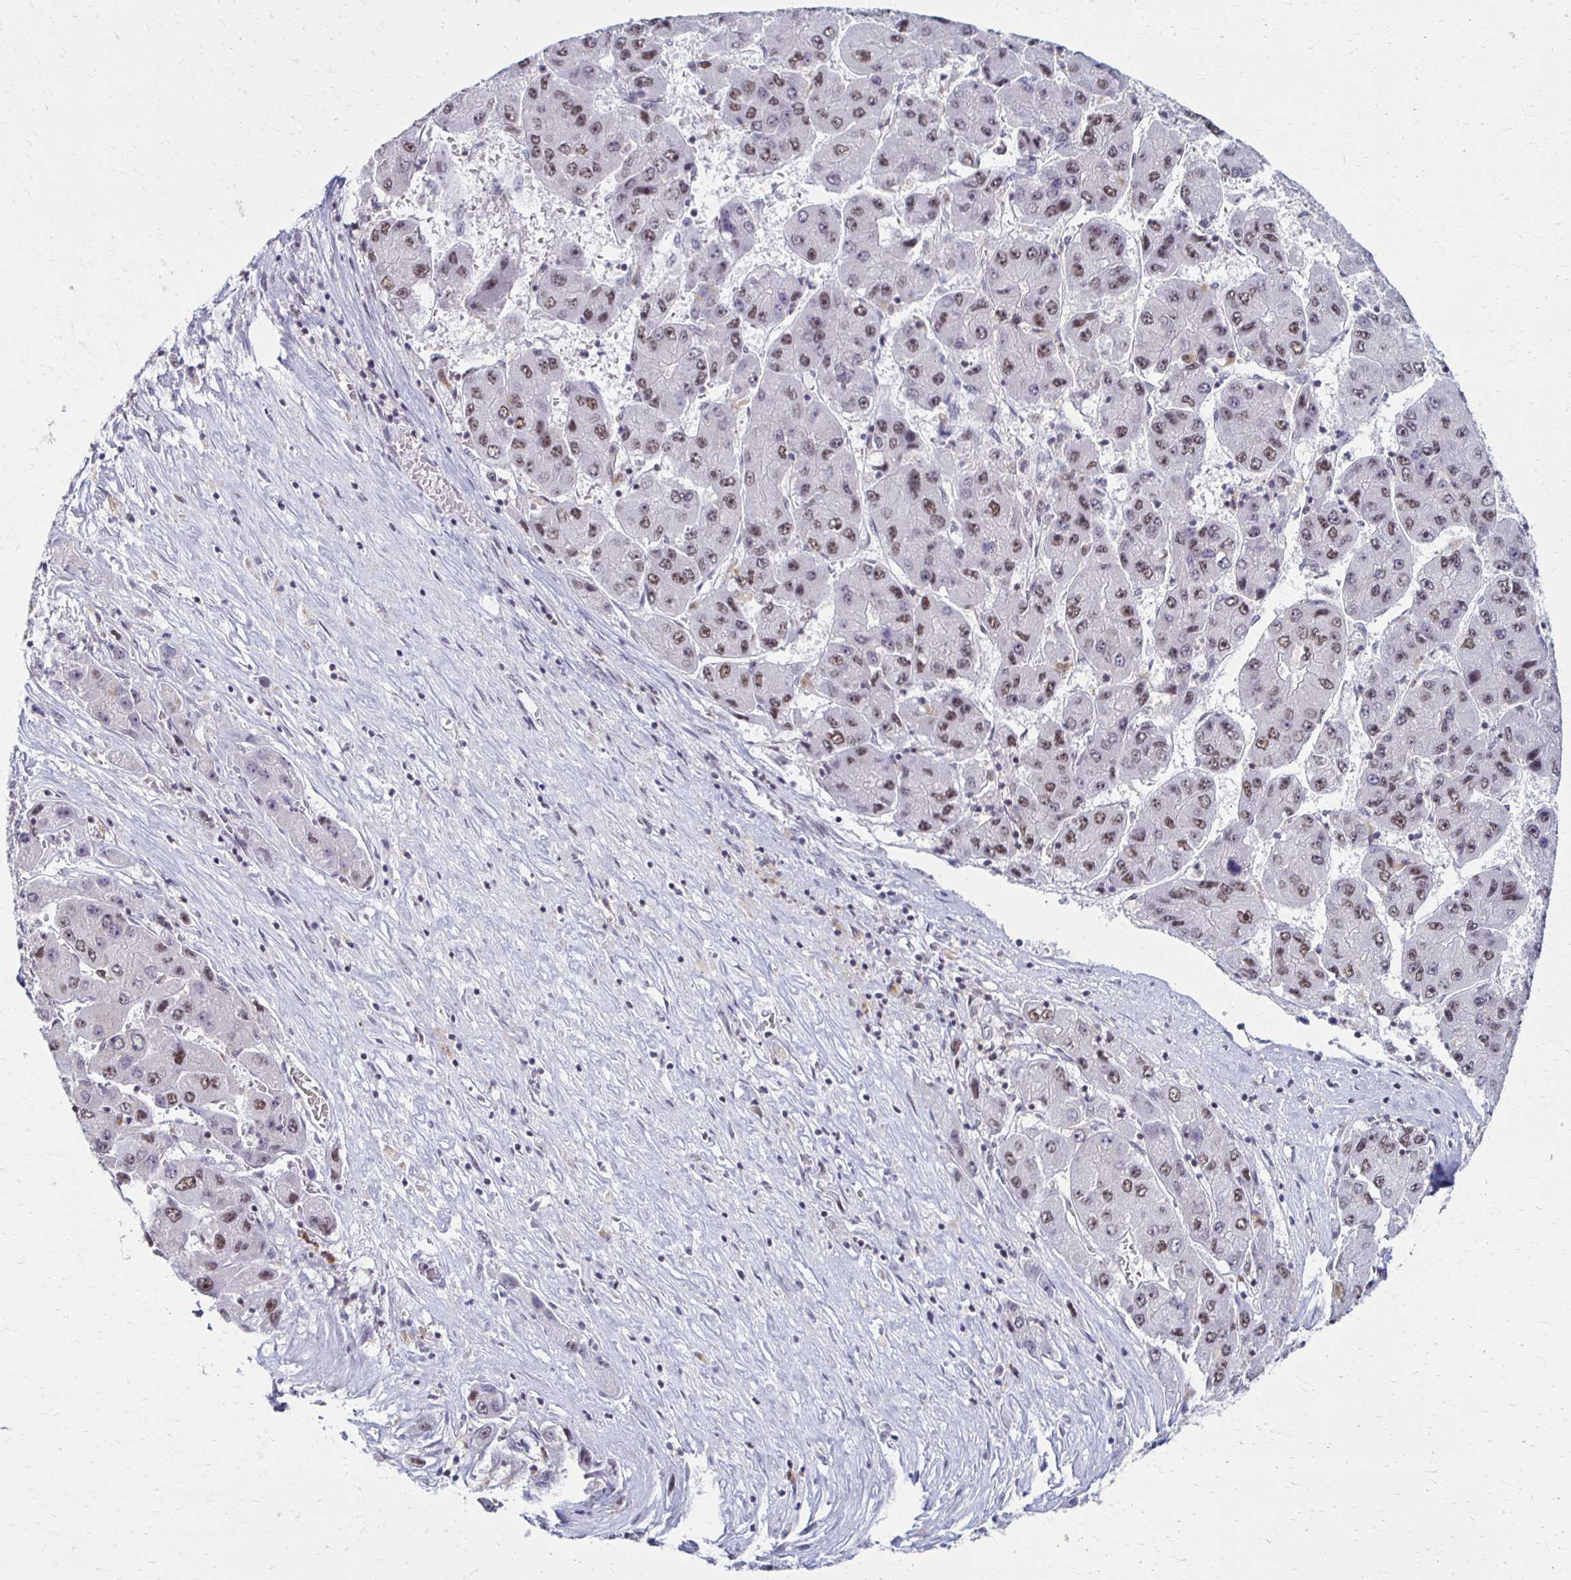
{"staining": {"intensity": "moderate", "quantity": ">75%", "location": "nuclear"}, "tissue": "liver cancer", "cell_type": "Tumor cells", "image_type": "cancer", "snomed": [{"axis": "morphology", "description": "Carcinoma, Hepatocellular, NOS"}, {"axis": "topography", "description": "Liver"}], "caption": "Hepatocellular carcinoma (liver) tissue displays moderate nuclear positivity in about >75% of tumor cells, visualized by immunohistochemistry.", "gene": "IRF7", "patient": {"sex": "female", "age": 61}}